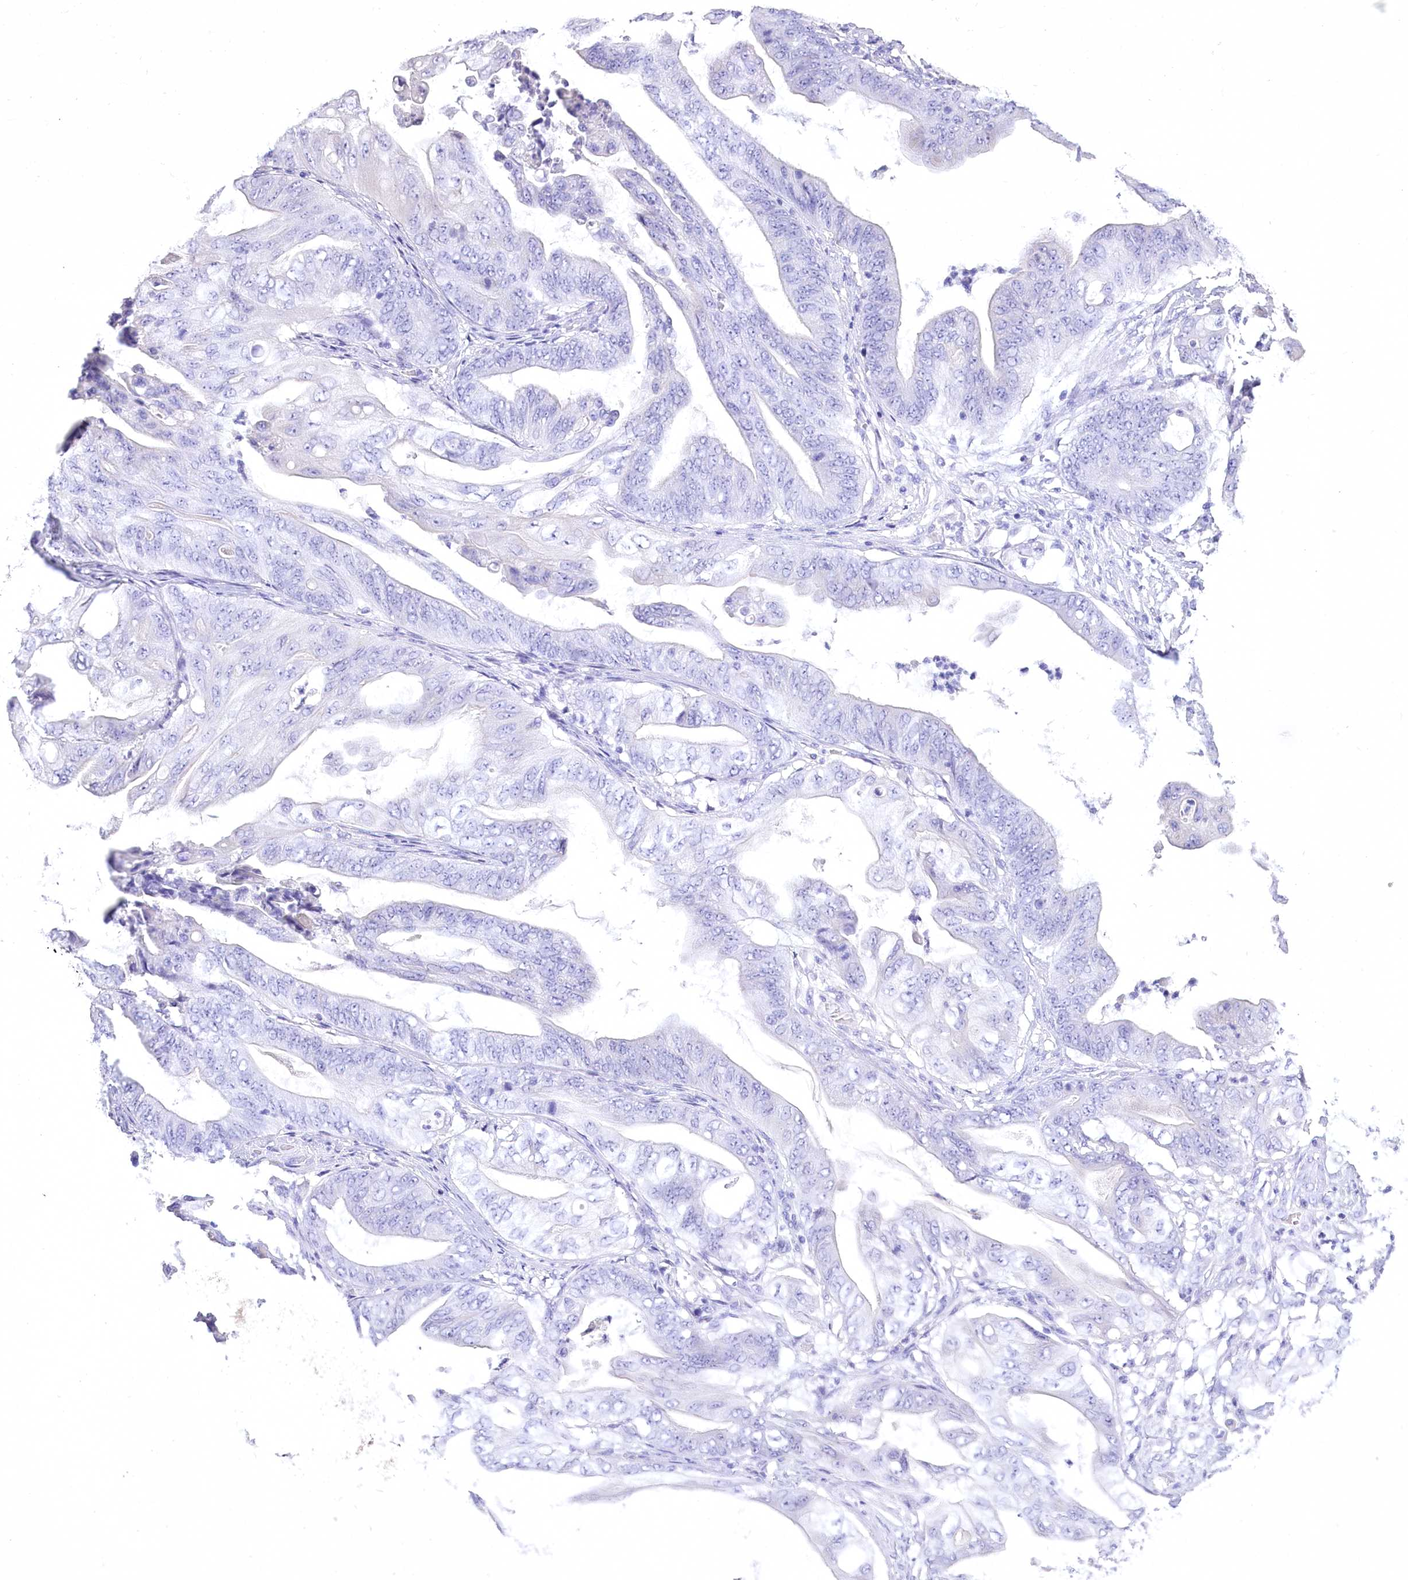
{"staining": {"intensity": "negative", "quantity": "none", "location": "none"}, "tissue": "stomach cancer", "cell_type": "Tumor cells", "image_type": "cancer", "snomed": [{"axis": "morphology", "description": "Adenocarcinoma, NOS"}, {"axis": "topography", "description": "Stomach"}], "caption": "There is no significant staining in tumor cells of adenocarcinoma (stomach). The staining was performed using DAB to visualize the protein expression in brown, while the nuclei were stained in blue with hematoxylin (Magnification: 20x).", "gene": "PBLD", "patient": {"sex": "female", "age": 73}}